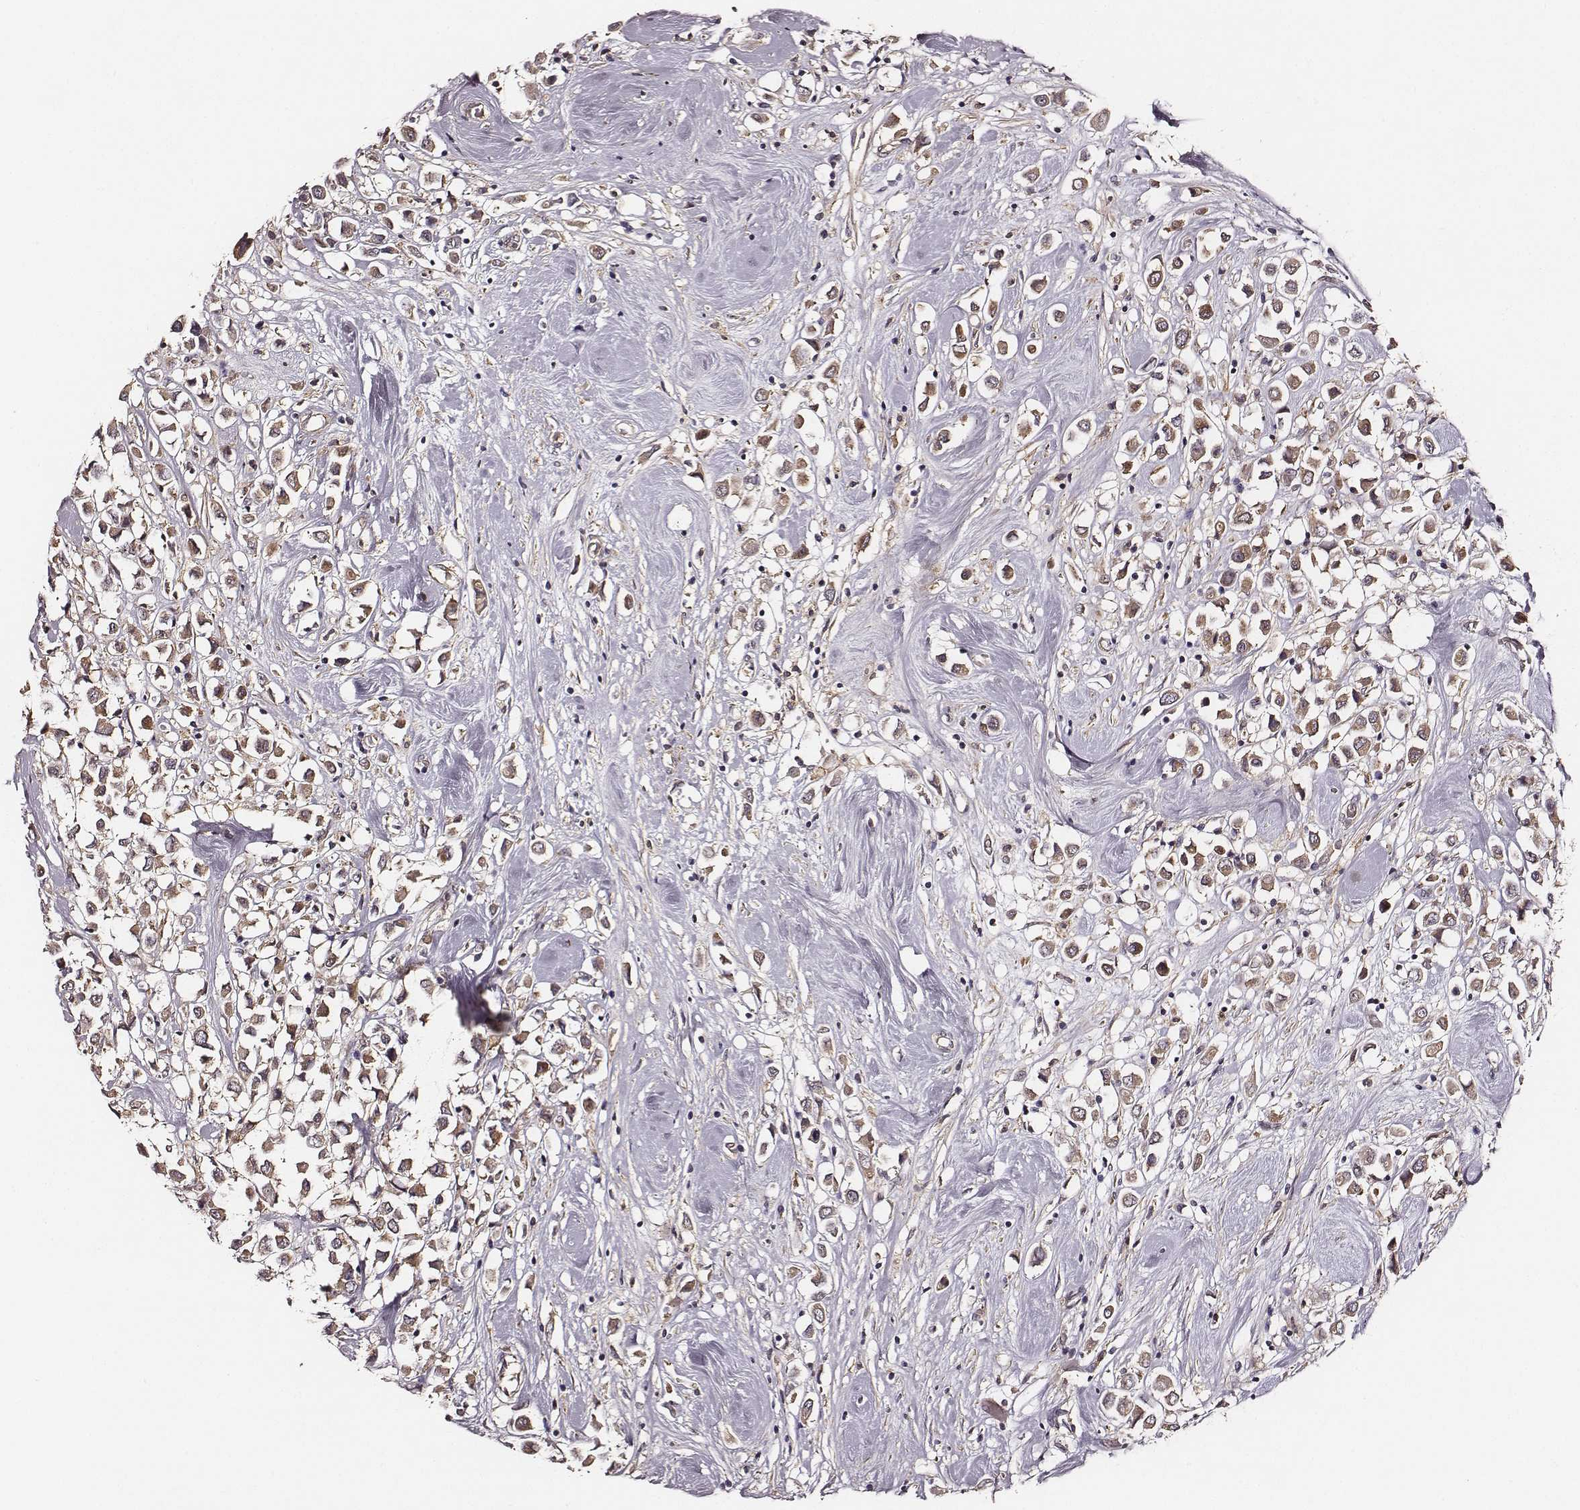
{"staining": {"intensity": "moderate", "quantity": ">75%", "location": "cytoplasmic/membranous"}, "tissue": "breast cancer", "cell_type": "Tumor cells", "image_type": "cancer", "snomed": [{"axis": "morphology", "description": "Duct carcinoma"}, {"axis": "topography", "description": "Breast"}], "caption": "Human intraductal carcinoma (breast) stained with a protein marker shows moderate staining in tumor cells.", "gene": "VPS26A", "patient": {"sex": "female", "age": 61}}